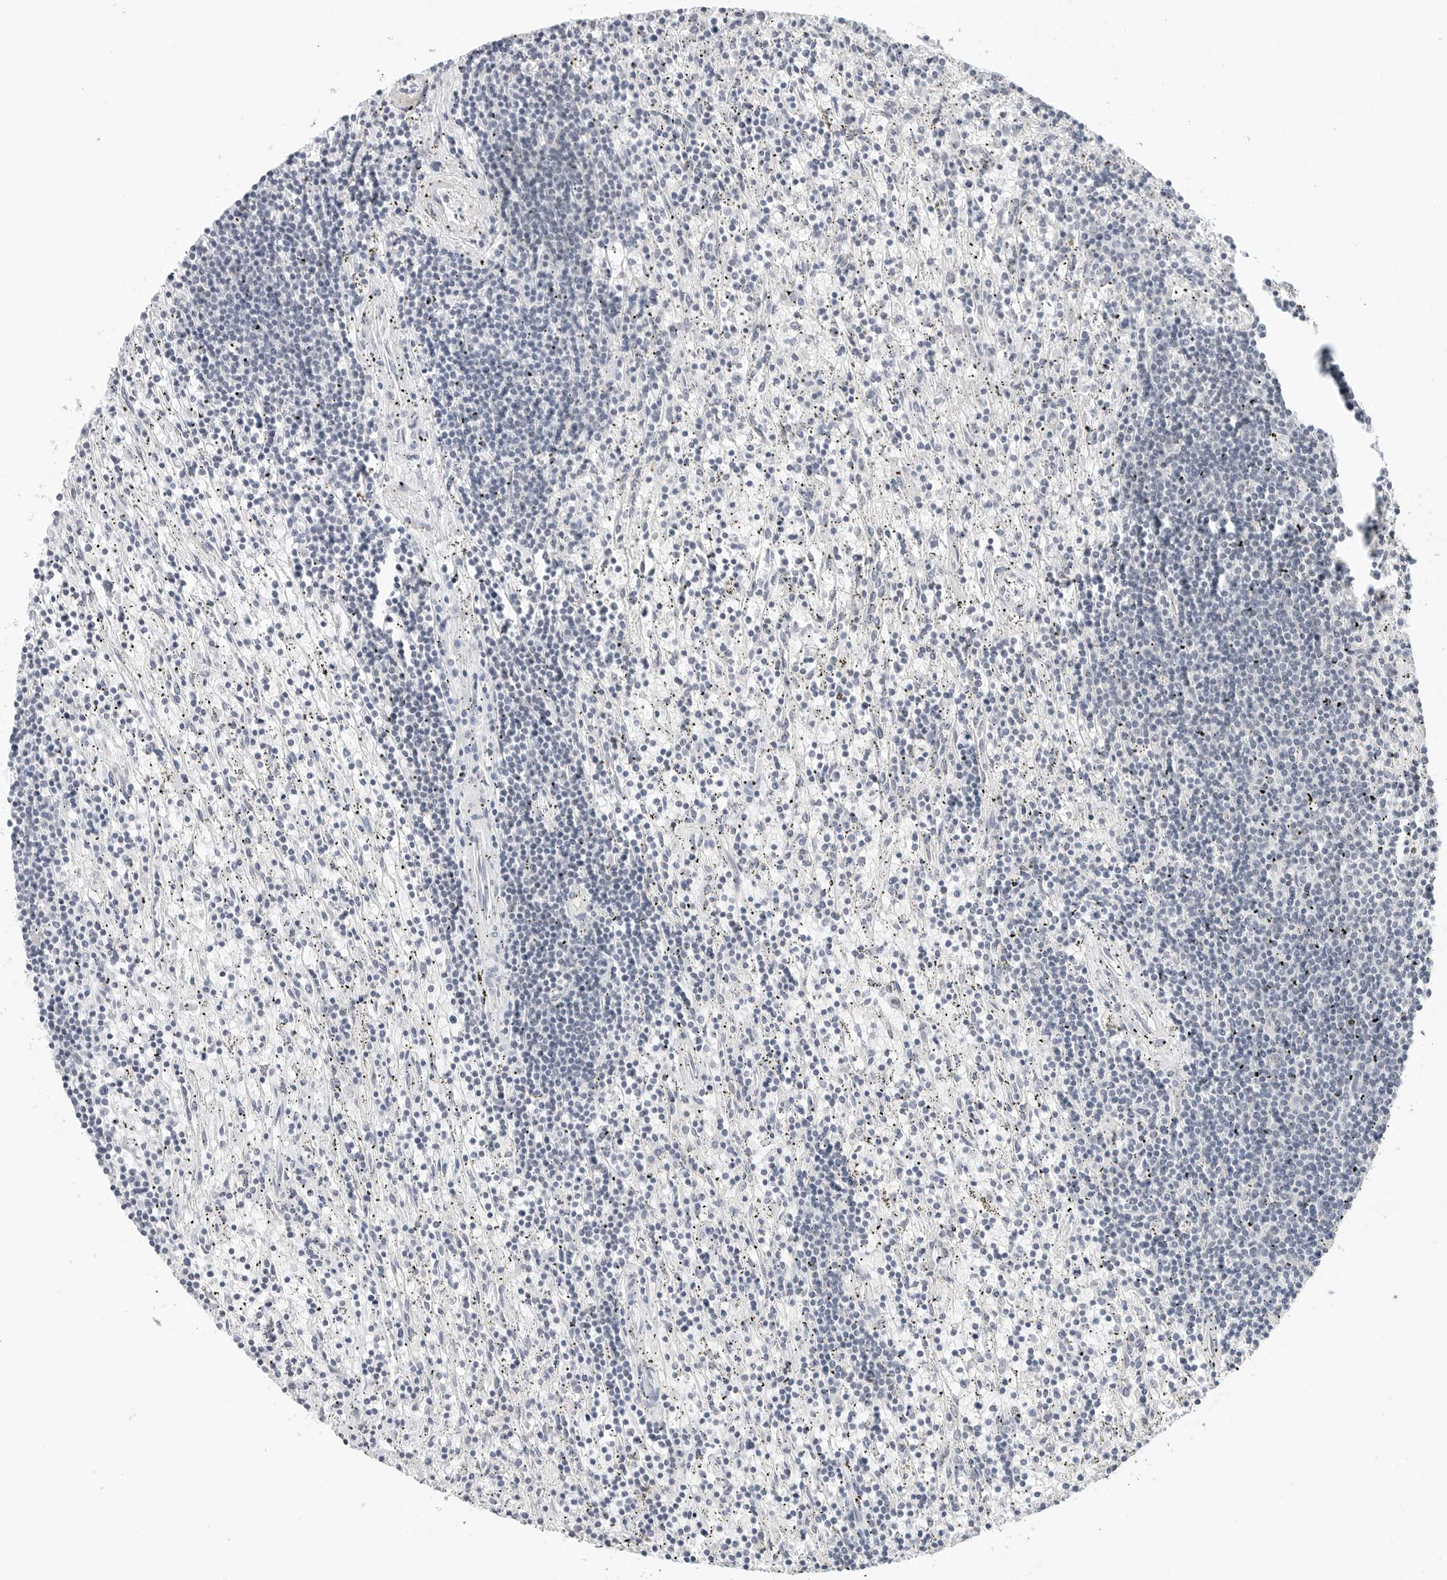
{"staining": {"intensity": "negative", "quantity": "none", "location": "none"}, "tissue": "lymphoma", "cell_type": "Tumor cells", "image_type": "cancer", "snomed": [{"axis": "morphology", "description": "Malignant lymphoma, non-Hodgkin's type, Low grade"}, {"axis": "topography", "description": "Spleen"}], "caption": "Micrograph shows no protein positivity in tumor cells of malignant lymphoma, non-Hodgkin's type (low-grade) tissue.", "gene": "TSEN2", "patient": {"sex": "male", "age": 76}}